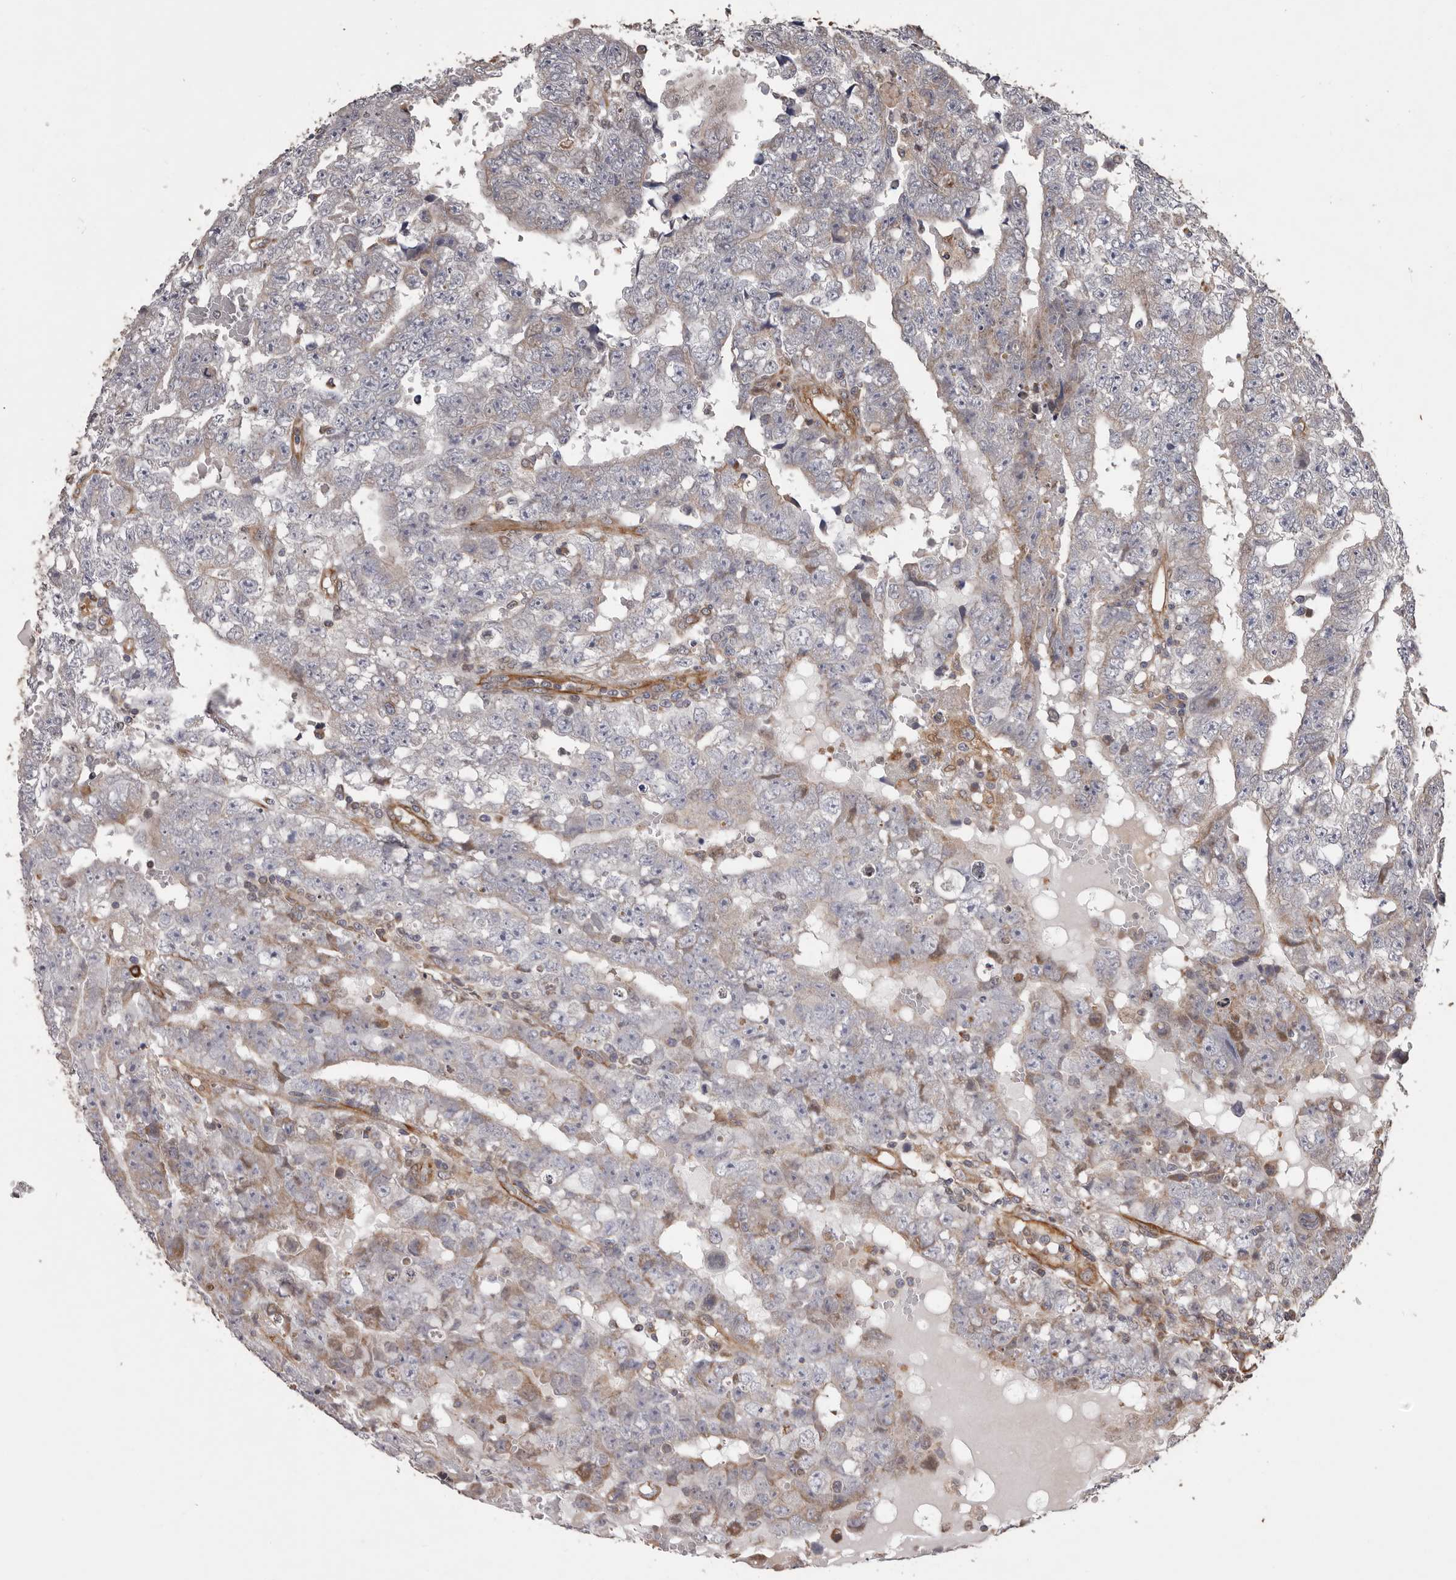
{"staining": {"intensity": "negative", "quantity": "none", "location": "none"}, "tissue": "testis cancer", "cell_type": "Tumor cells", "image_type": "cancer", "snomed": [{"axis": "morphology", "description": "Carcinoma, Embryonal, NOS"}, {"axis": "topography", "description": "Testis"}], "caption": "This is an IHC image of human testis cancer. There is no expression in tumor cells.", "gene": "CEP104", "patient": {"sex": "male", "age": 25}}